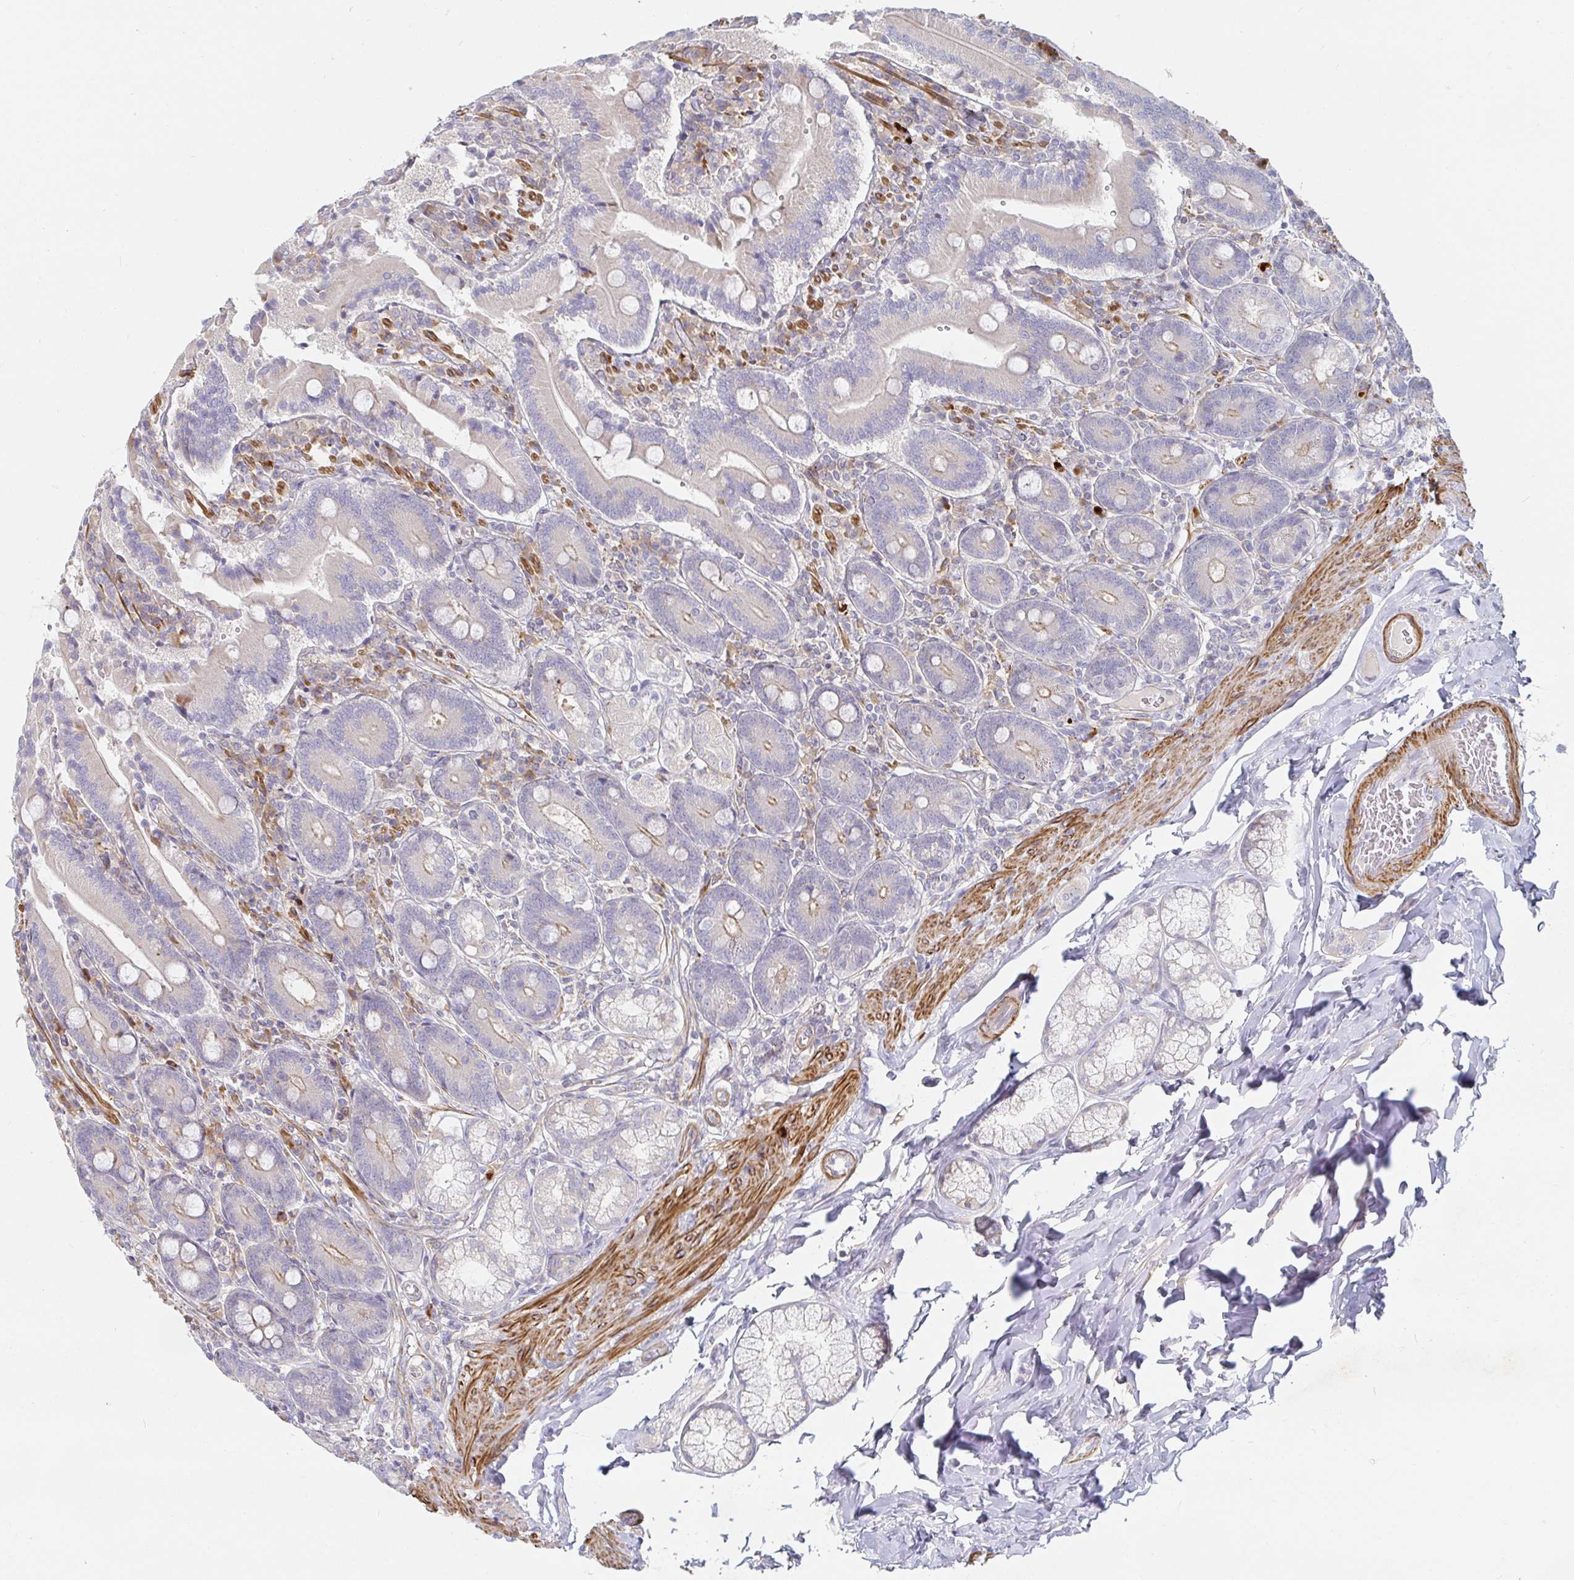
{"staining": {"intensity": "weak", "quantity": "<25%", "location": "cytoplasmic/membranous"}, "tissue": "duodenum", "cell_type": "Glandular cells", "image_type": "normal", "snomed": [{"axis": "morphology", "description": "Normal tissue, NOS"}, {"axis": "topography", "description": "Duodenum"}], "caption": "An immunohistochemistry (IHC) histopathology image of normal duodenum is shown. There is no staining in glandular cells of duodenum.", "gene": "SSH2", "patient": {"sex": "female", "age": 62}}